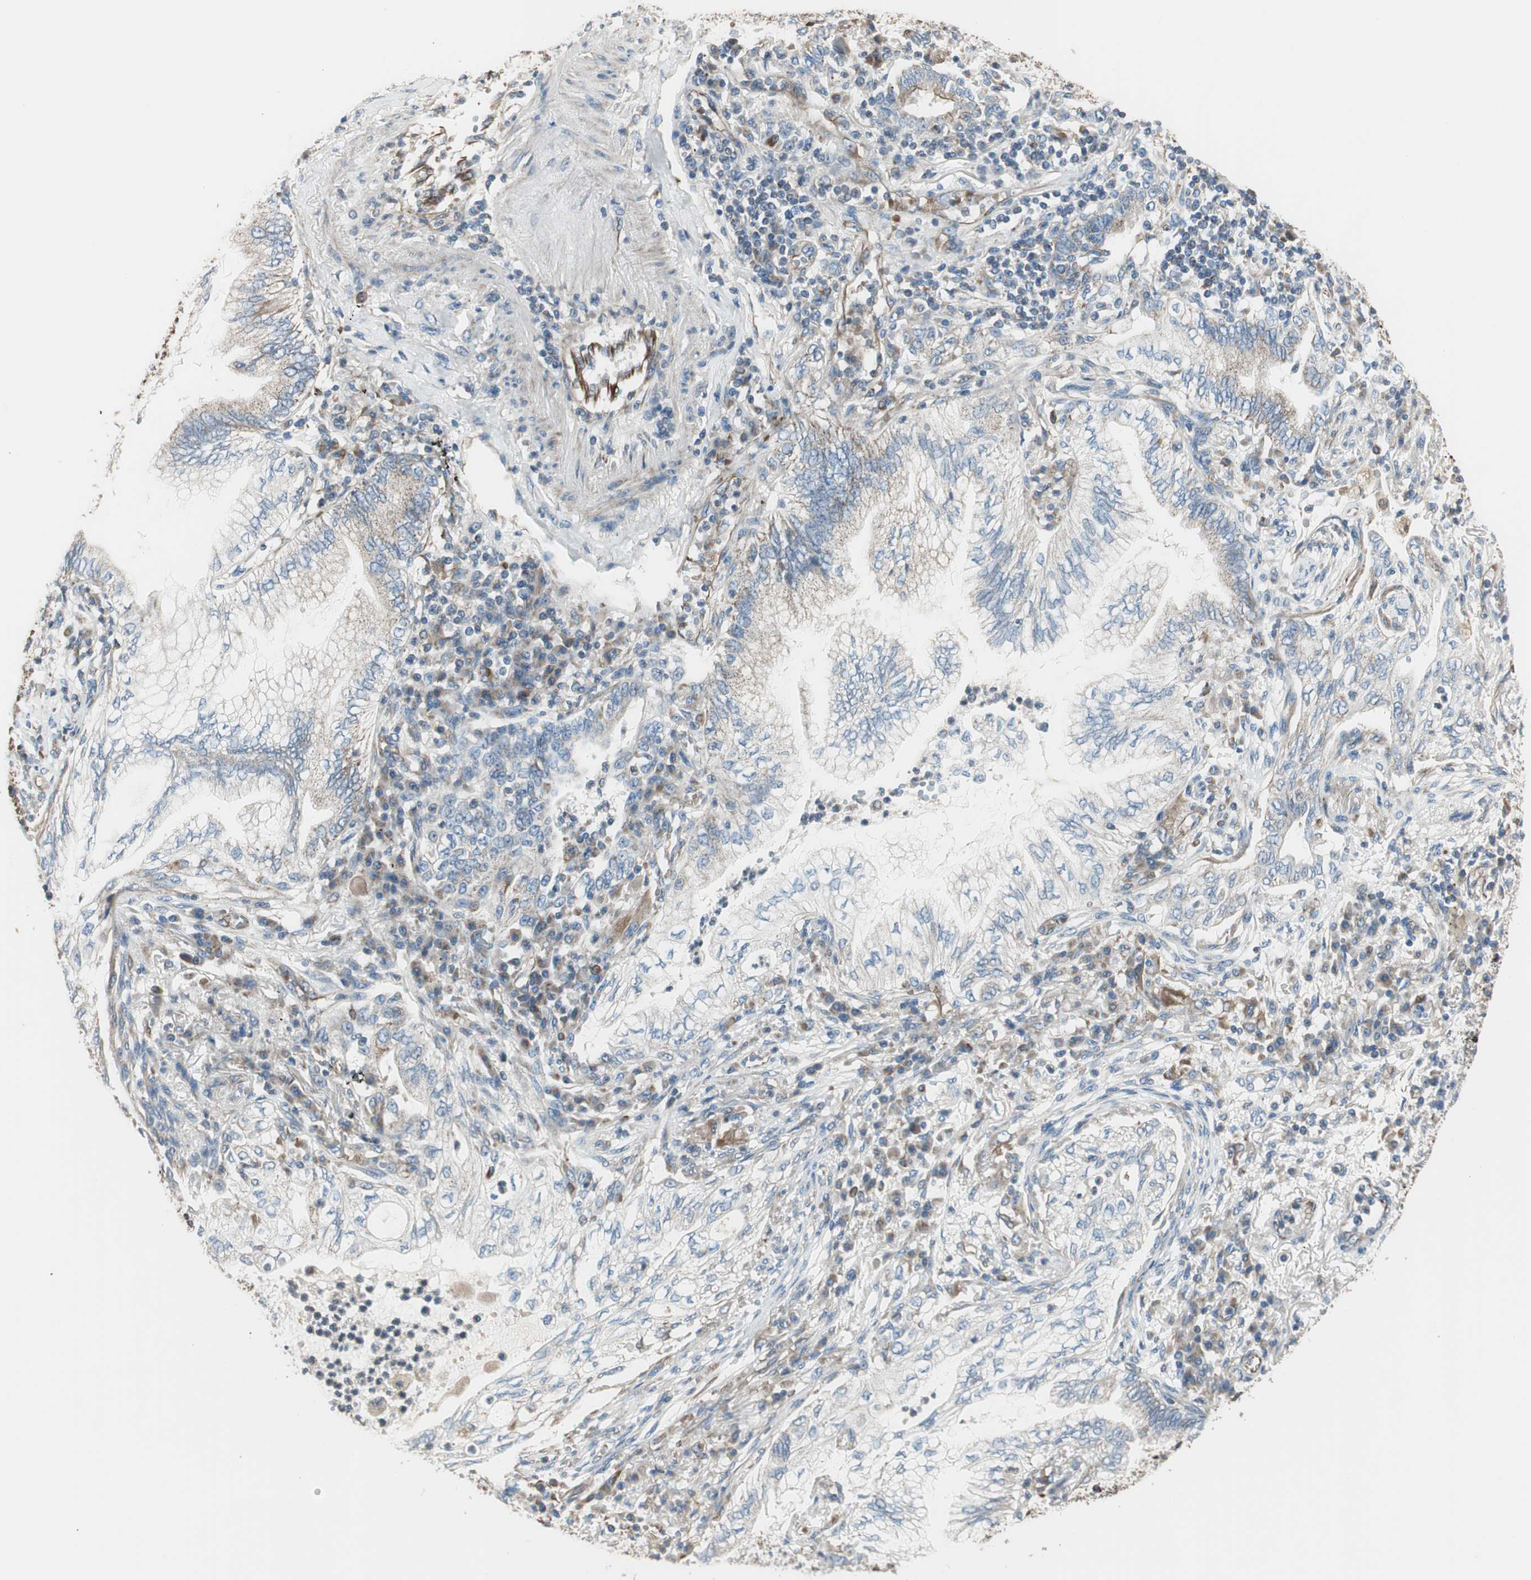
{"staining": {"intensity": "negative", "quantity": "none", "location": "none"}, "tissue": "lung cancer", "cell_type": "Tumor cells", "image_type": "cancer", "snomed": [{"axis": "morphology", "description": "Normal tissue, NOS"}, {"axis": "morphology", "description": "Adenocarcinoma, NOS"}, {"axis": "topography", "description": "Bronchus"}, {"axis": "topography", "description": "Lung"}], "caption": "Tumor cells show no significant staining in lung cancer (adenocarcinoma).", "gene": "SRCIN1", "patient": {"sex": "female", "age": 70}}